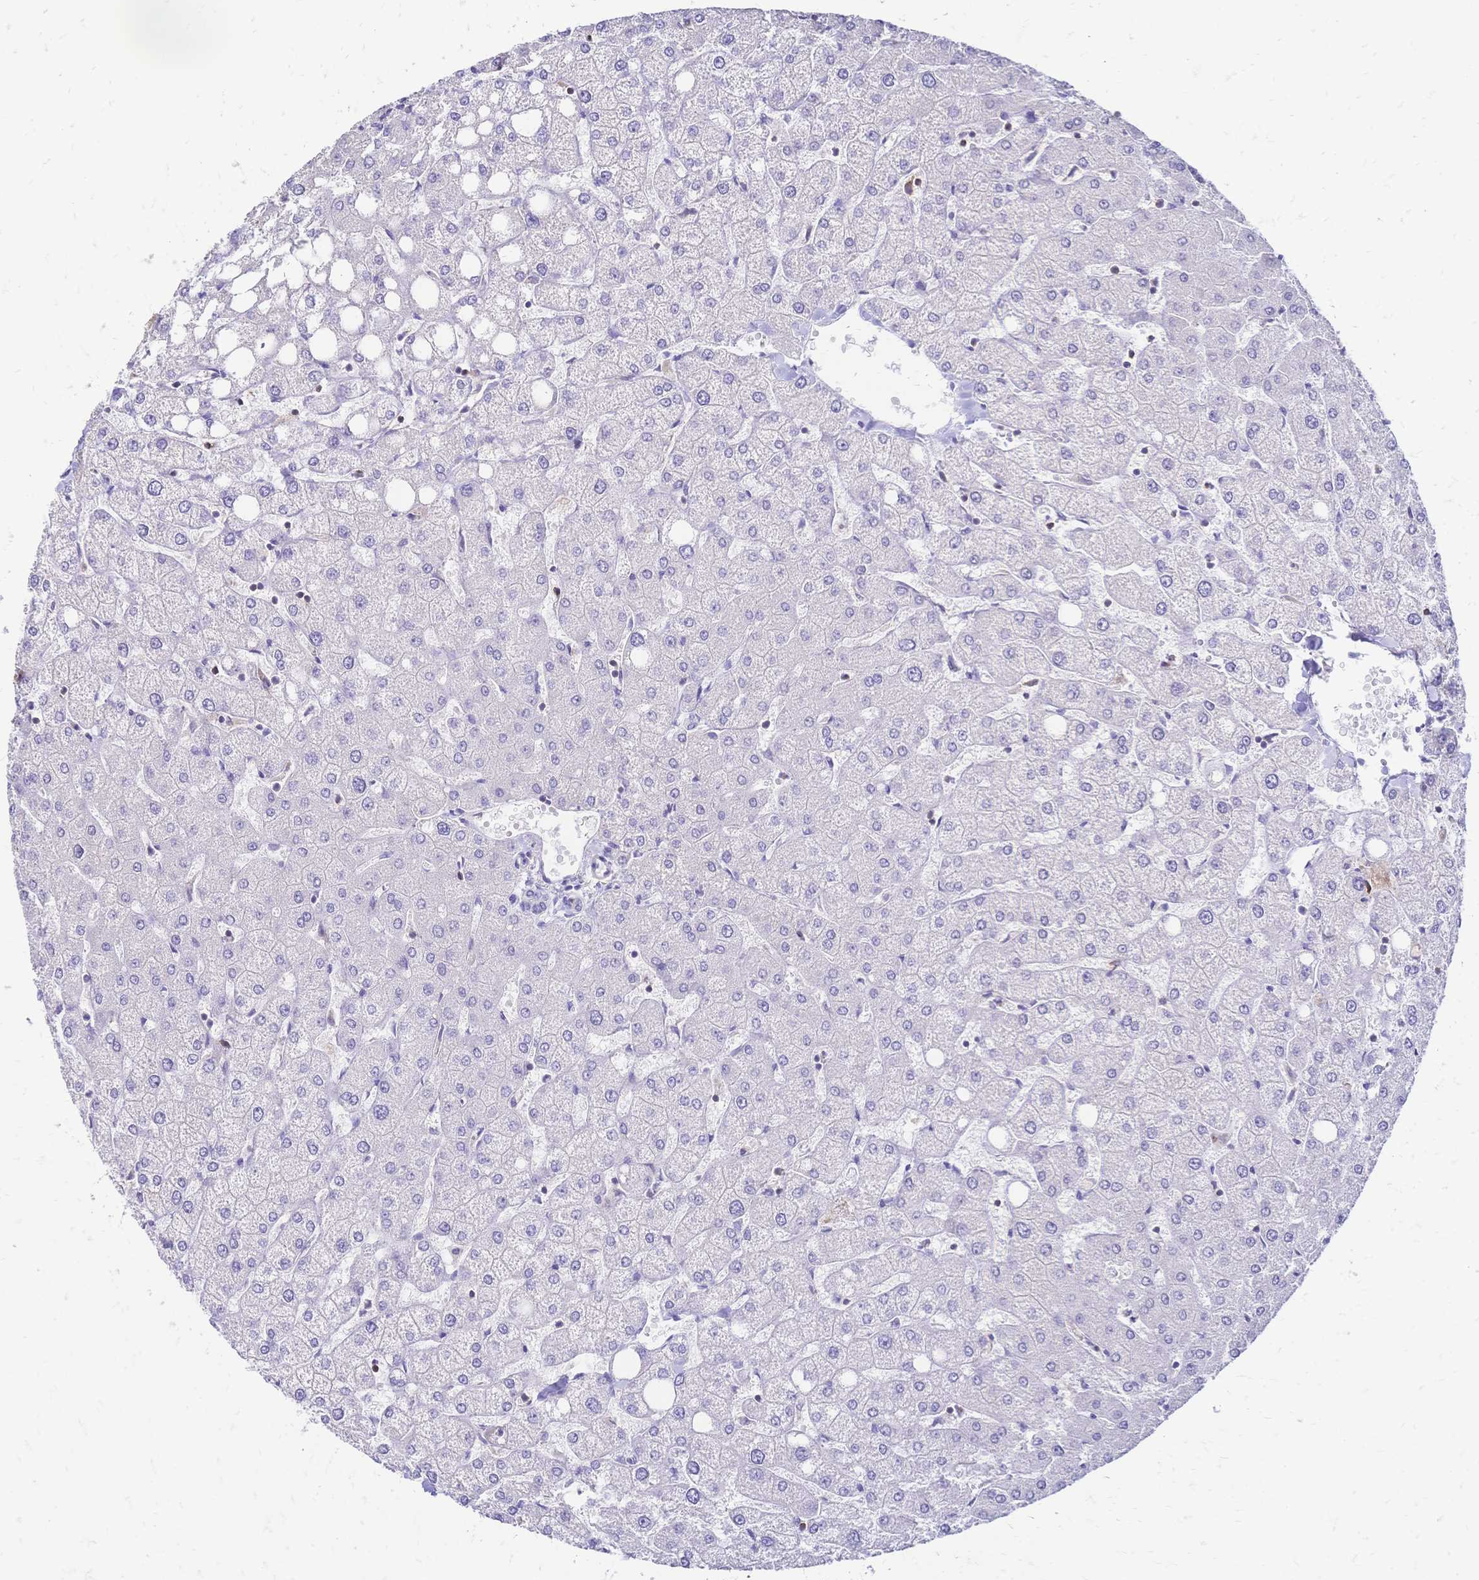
{"staining": {"intensity": "negative", "quantity": "none", "location": "none"}, "tissue": "liver", "cell_type": "Cholangiocytes", "image_type": "normal", "snomed": [{"axis": "morphology", "description": "Normal tissue, NOS"}, {"axis": "topography", "description": "Liver"}], "caption": "Cholangiocytes show no significant protein expression in normal liver. (DAB immunohistochemistry (IHC), high magnification).", "gene": "IL2RA", "patient": {"sex": "female", "age": 54}}